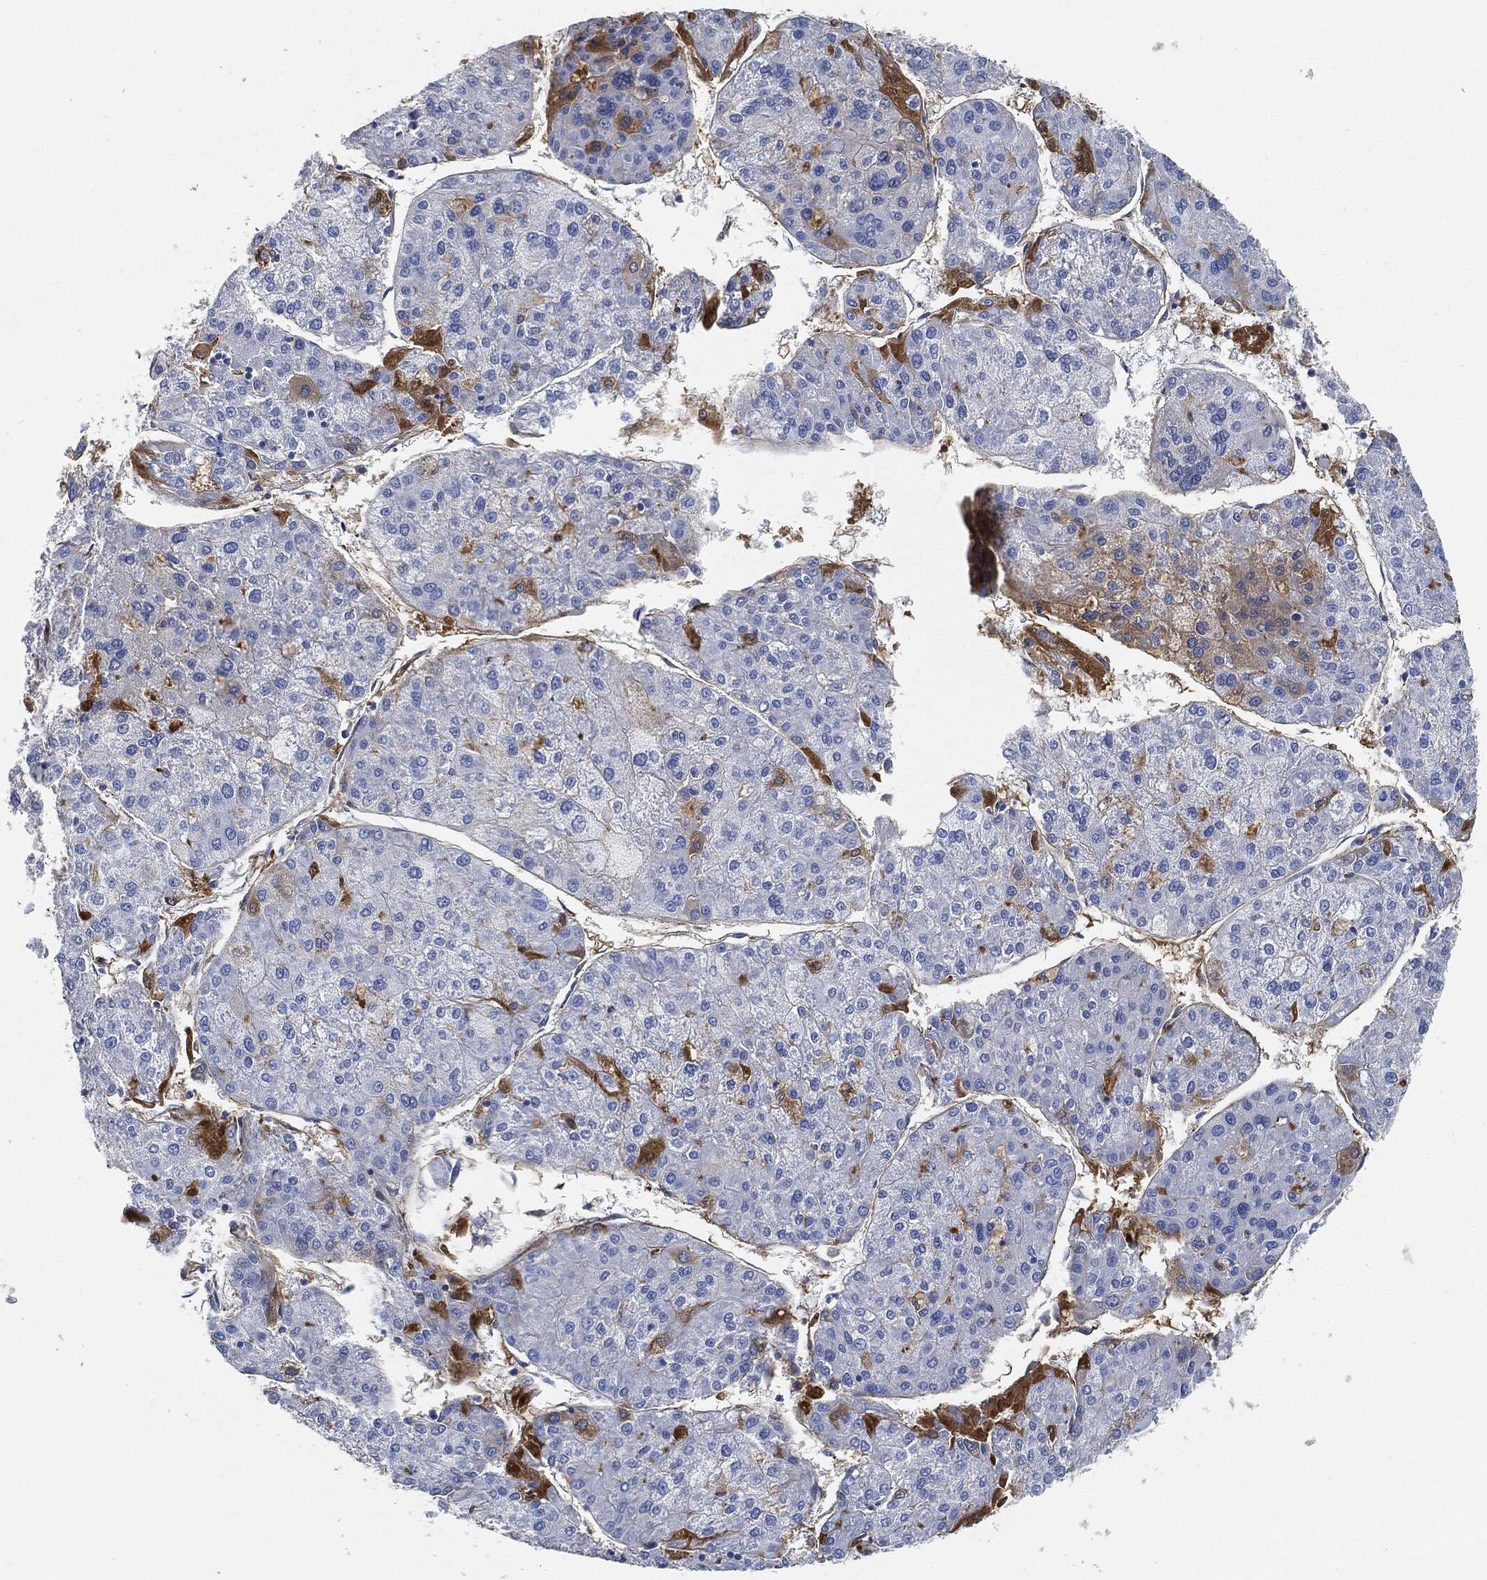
{"staining": {"intensity": "moderate", "quantity": "<25%", "location": "cytoplasmic/membranous"}, "tissue": "liver cancer", "cell_type": "Tumor cells", "image_type": "cancer", "snomed": [{"axis": "morphology", "description": "Carcinoma, Hepatocellular, NOS"}, {"axis": "topography", "description": "Liver"}], "caption": "An immunohistochemistry (IHC) micrograph of tumor tissue is shown. Protein staining in brown labels moderate cytoplasmic/membranous positivity in liver hepatocellular carcinoma within tumor cells. Using DAB (3,3'-diaminobenzidine) (brown) and hematoxylin (blue) stains, captured at high magnification using brightfield microscopy.", "gene": "IGLV6-57", "patient": {"sex": "male", "age": 43}}